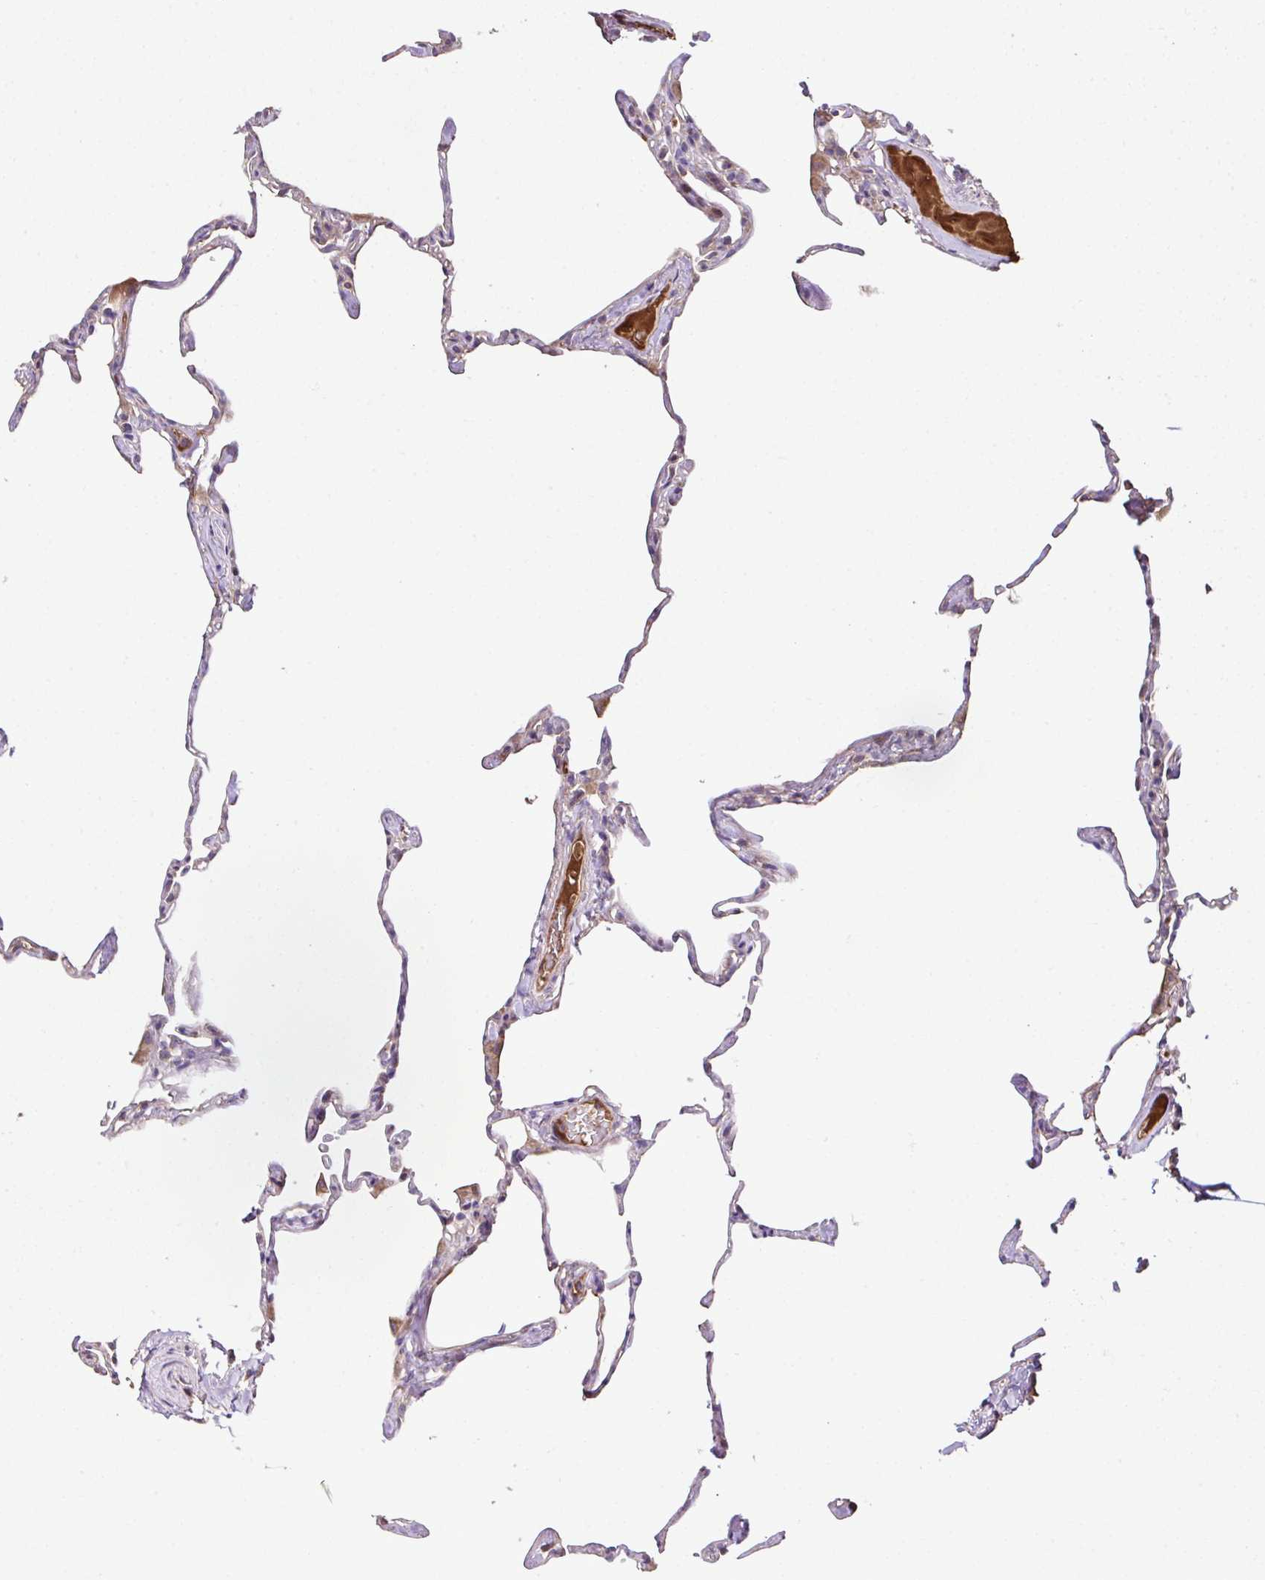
{"staining": {"intensity": "negative", "quantity": "none", "location": "none"}, "tissue": "lung", "cell_type": "Alveolar cells", "image_type": "normal", "snomed": [{"axis": "morphology", "description": "Normal tissue, NOS"}, {"axis": "topography", "description": "Lung"}], "caption": "Histopathology image shows no protein expression in alveolar cells of benign lung. (DAB (3,3'-diaminobenzidine) immunohistochemistry, high magnification).", "gene": "CCDC85C", "patient": {"sex": "male", "age": 65}}